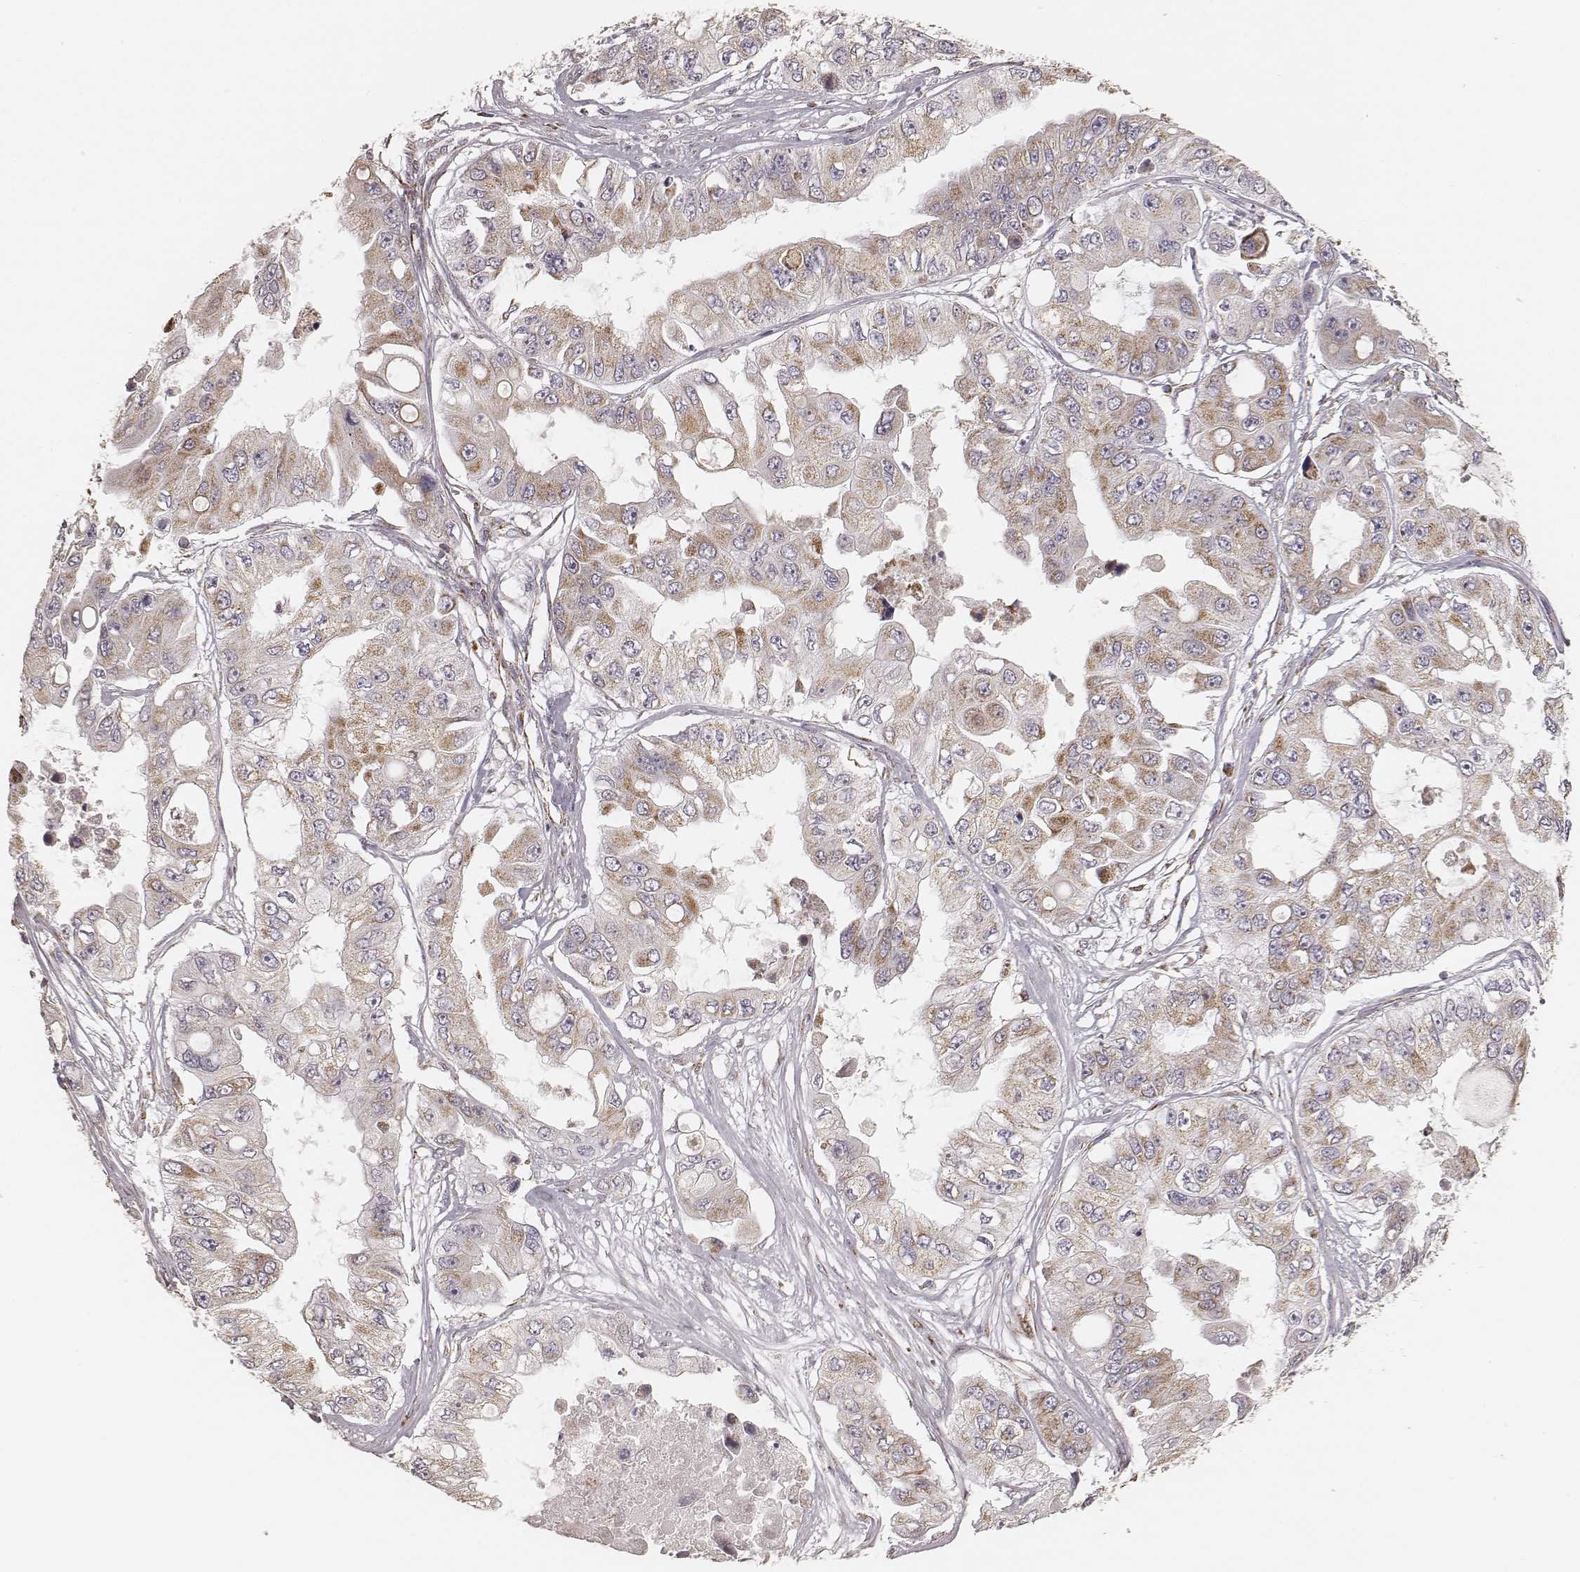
{"staining": {"intensity": "weak", "quantity": ">75%", "location": "cytoplasmic/membranous"}, "tissue": "ovarian cancer", "cell_type": "Tumor cells", "image_type": "cancer", "snomed": [{"axis": "morphology", "description": "Cystadenocarcinoma, serous, NOS"}, {"axis": "topography", "description": "Ovary"}], "caption": "Serous cystadenocarcinoma (ovarian) stained for a protein shows weak cytoplasmic/membranous positivity in tumor cells.", "gene": "CS", "patient": {"sex": "female", "age": 56}}